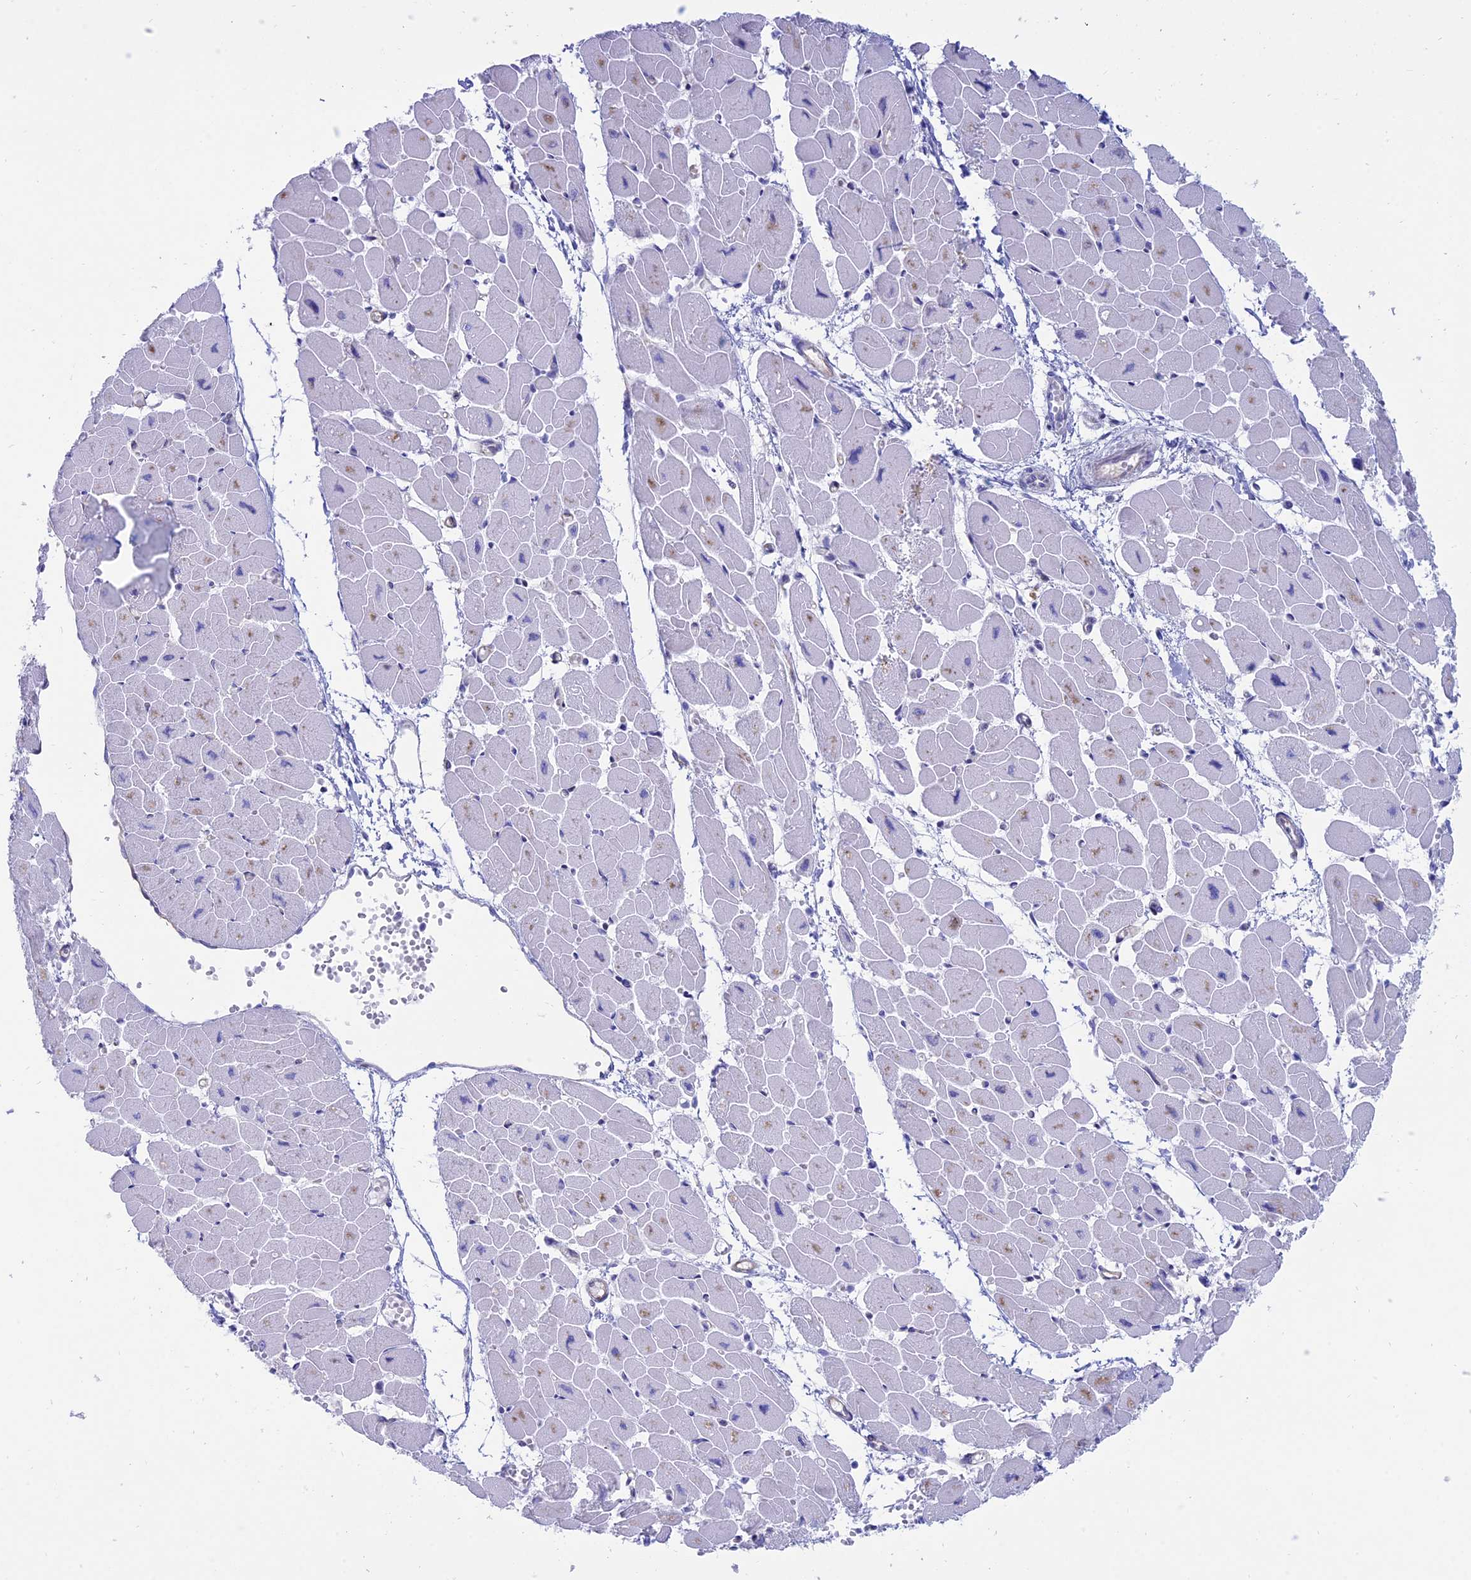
{"staining": {"intensity": "negative", "quantity": "none", "location": "none"}, "tissue": "heart muscle", "cell_type": "Cardiomyocytes", "image_type": "normal", "snomed": [{"axis": "morphology", "description": "Normal tissue, NOS"}, {"axis": "topography", "description": "Heart"}], "caption": "The photomicrograph demonstrates no staining of cardiomyocytes in unremarkable heart muscle.", "gene": "OR2AE1", "patient": {"sex": "female", "age": 54}}